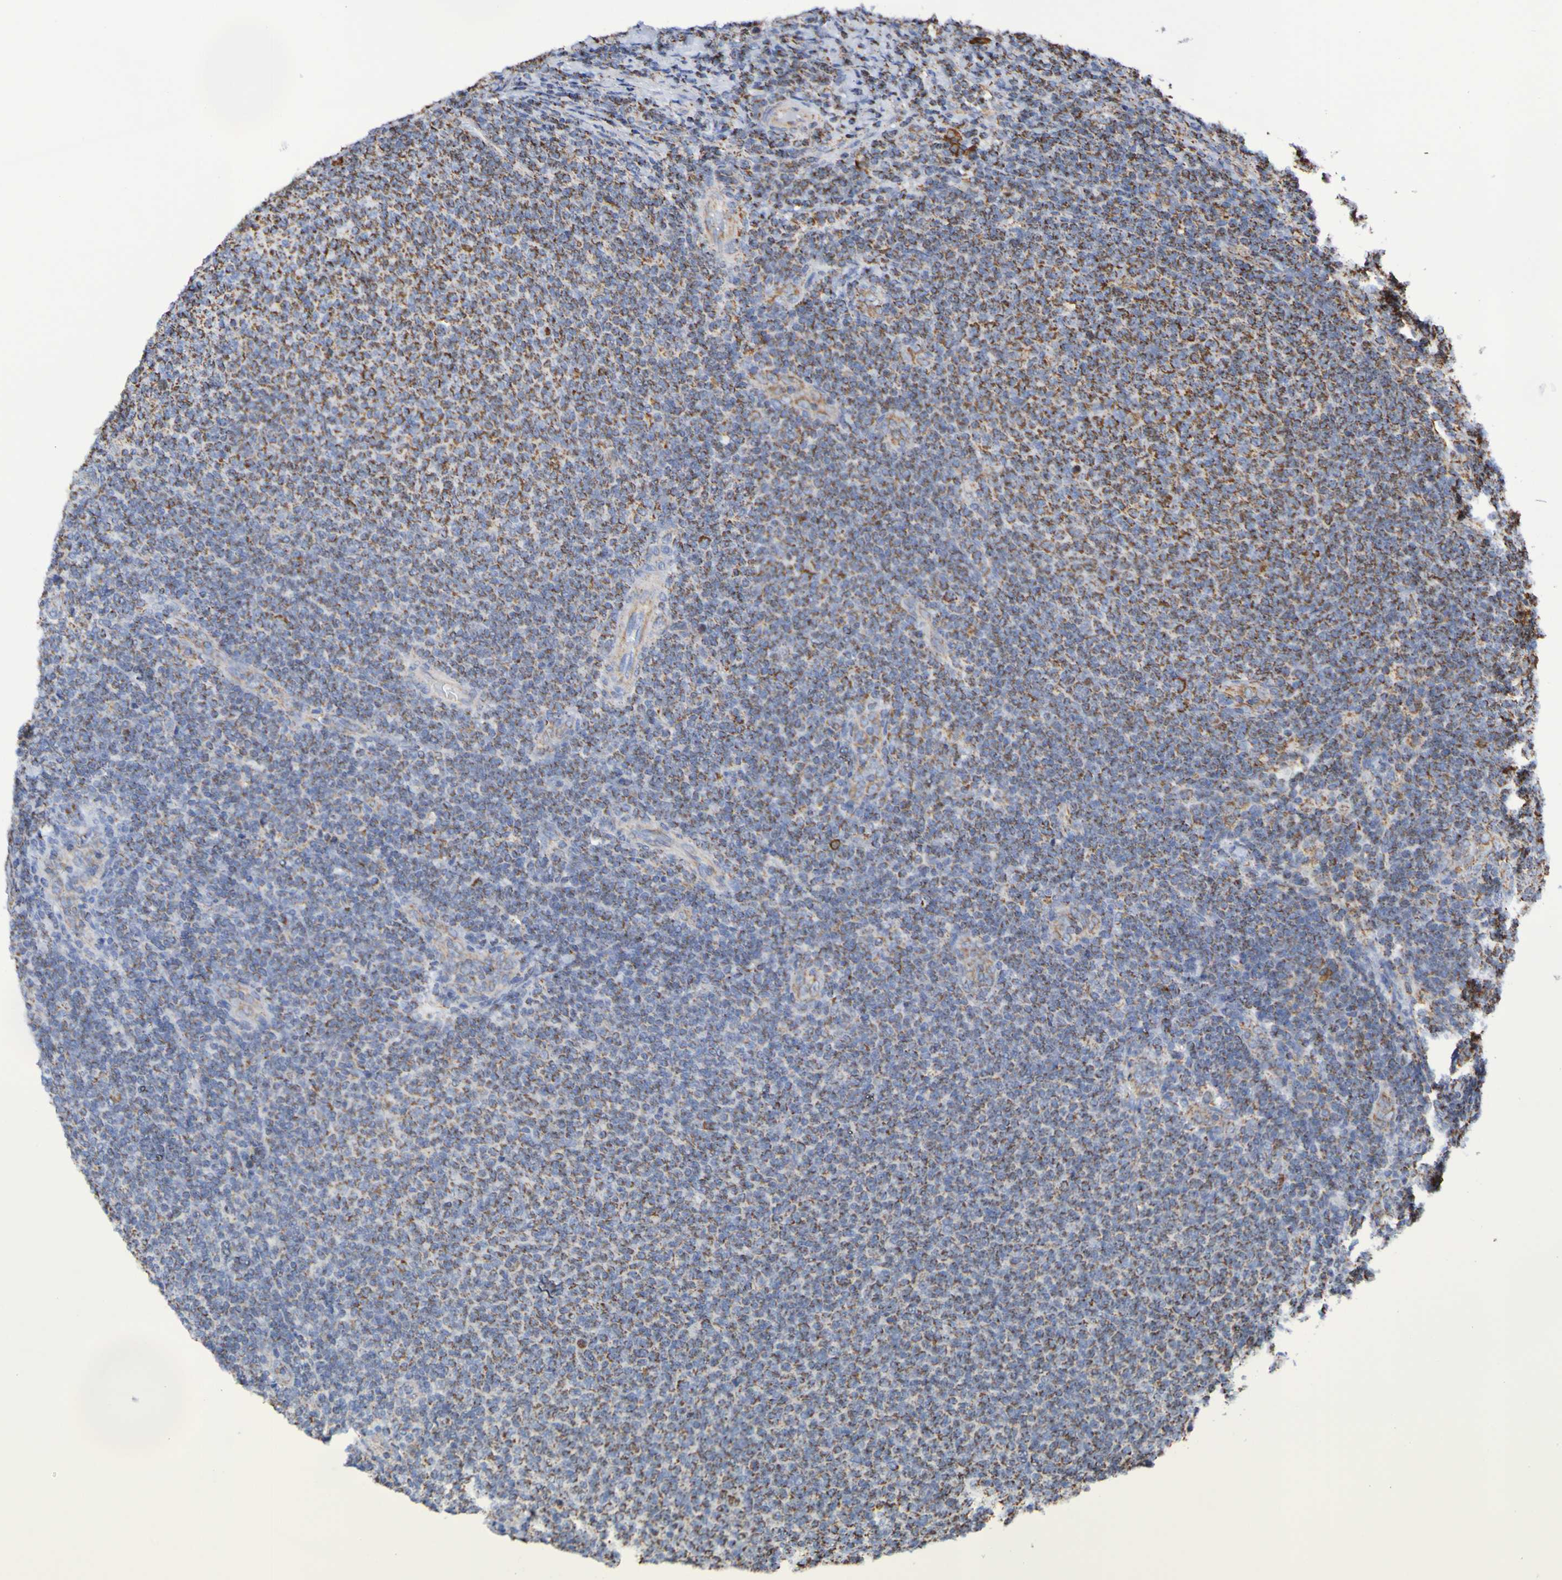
{"staining": {"intensity": "strong", "quantity": "25%-75%", "location": "cytoplasmic/membranous"}, "tissue": "lymphoma", "cell_type": "Tumor cells", "image_type": "cancer", "snomed": [{"axis": "morphology", "description": "Malignant lymphoma, non-Hodgkin's type, Low grade"}, {"axis": "topography", "description": "Lymph node"}], "caption": "About 25%-75% of tumor cells in malignant lymphoma, non-Hodgkin's type (low-grade) demonstrate strong cytoplasmic/membranous protein positivity as visualized by brown immunohistochemical staining.", "gene": "IL18R1", "patient": {"sex": "male", "age": 66}}